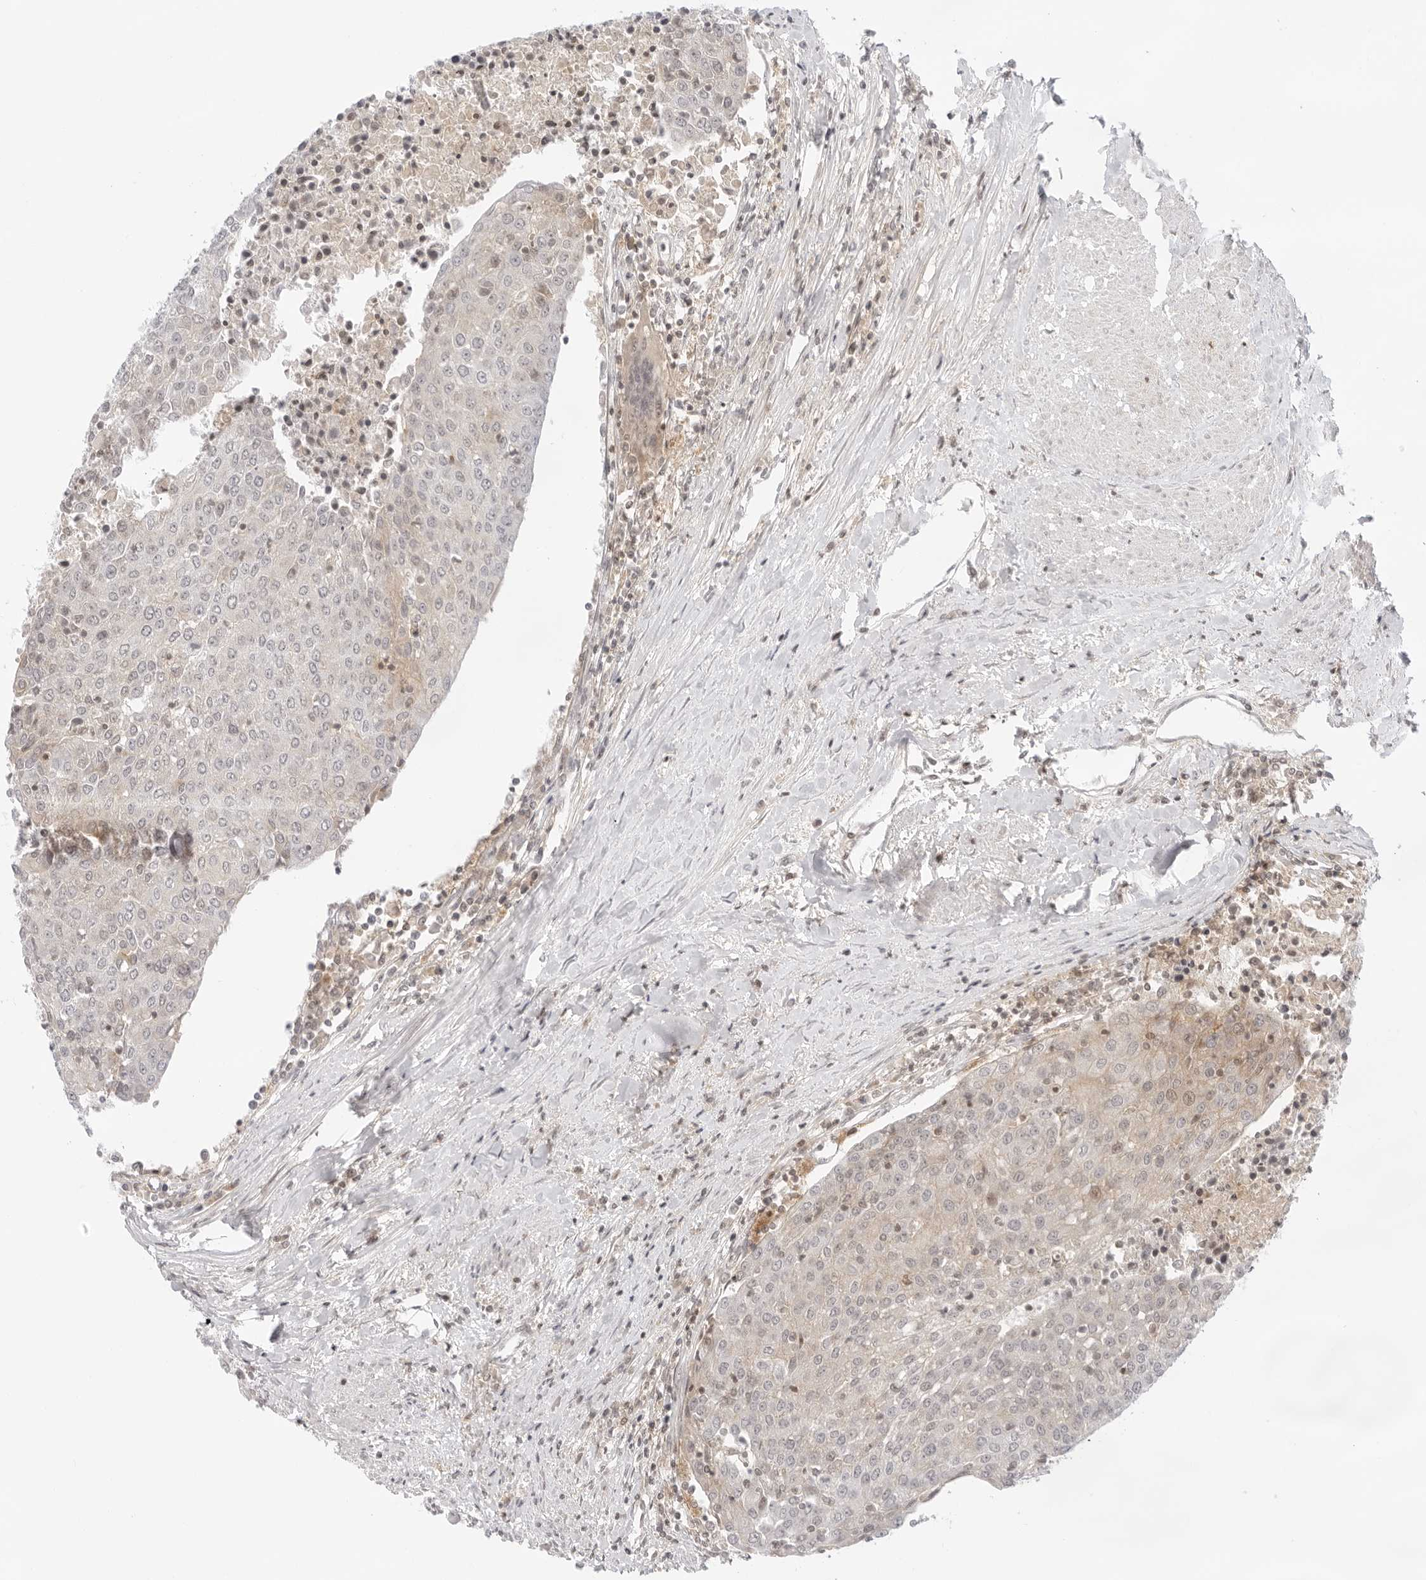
{"staining": {"intensity": "weak", "quantity": "<25%", "location": "cytoplasmic/membranous,nuclear"}, "tissue": "urothelial cancer", "cell_type": "Tumor cells", "image_type": "cancer", "snomed": [{"axis": "morphology", "description": "Urothelial carcinoma, High grade"}, {"axis": "topography", "description": "Urinary bladder"}], "caption": "Immunohistochemistry (IHC) photomicrograph of human urothelial cancer stained for a protein (brown), which exhibits no expression in tumor cells.", "gene": "TNFRSF14", "patient": {"sex": "female", "age": 85}}